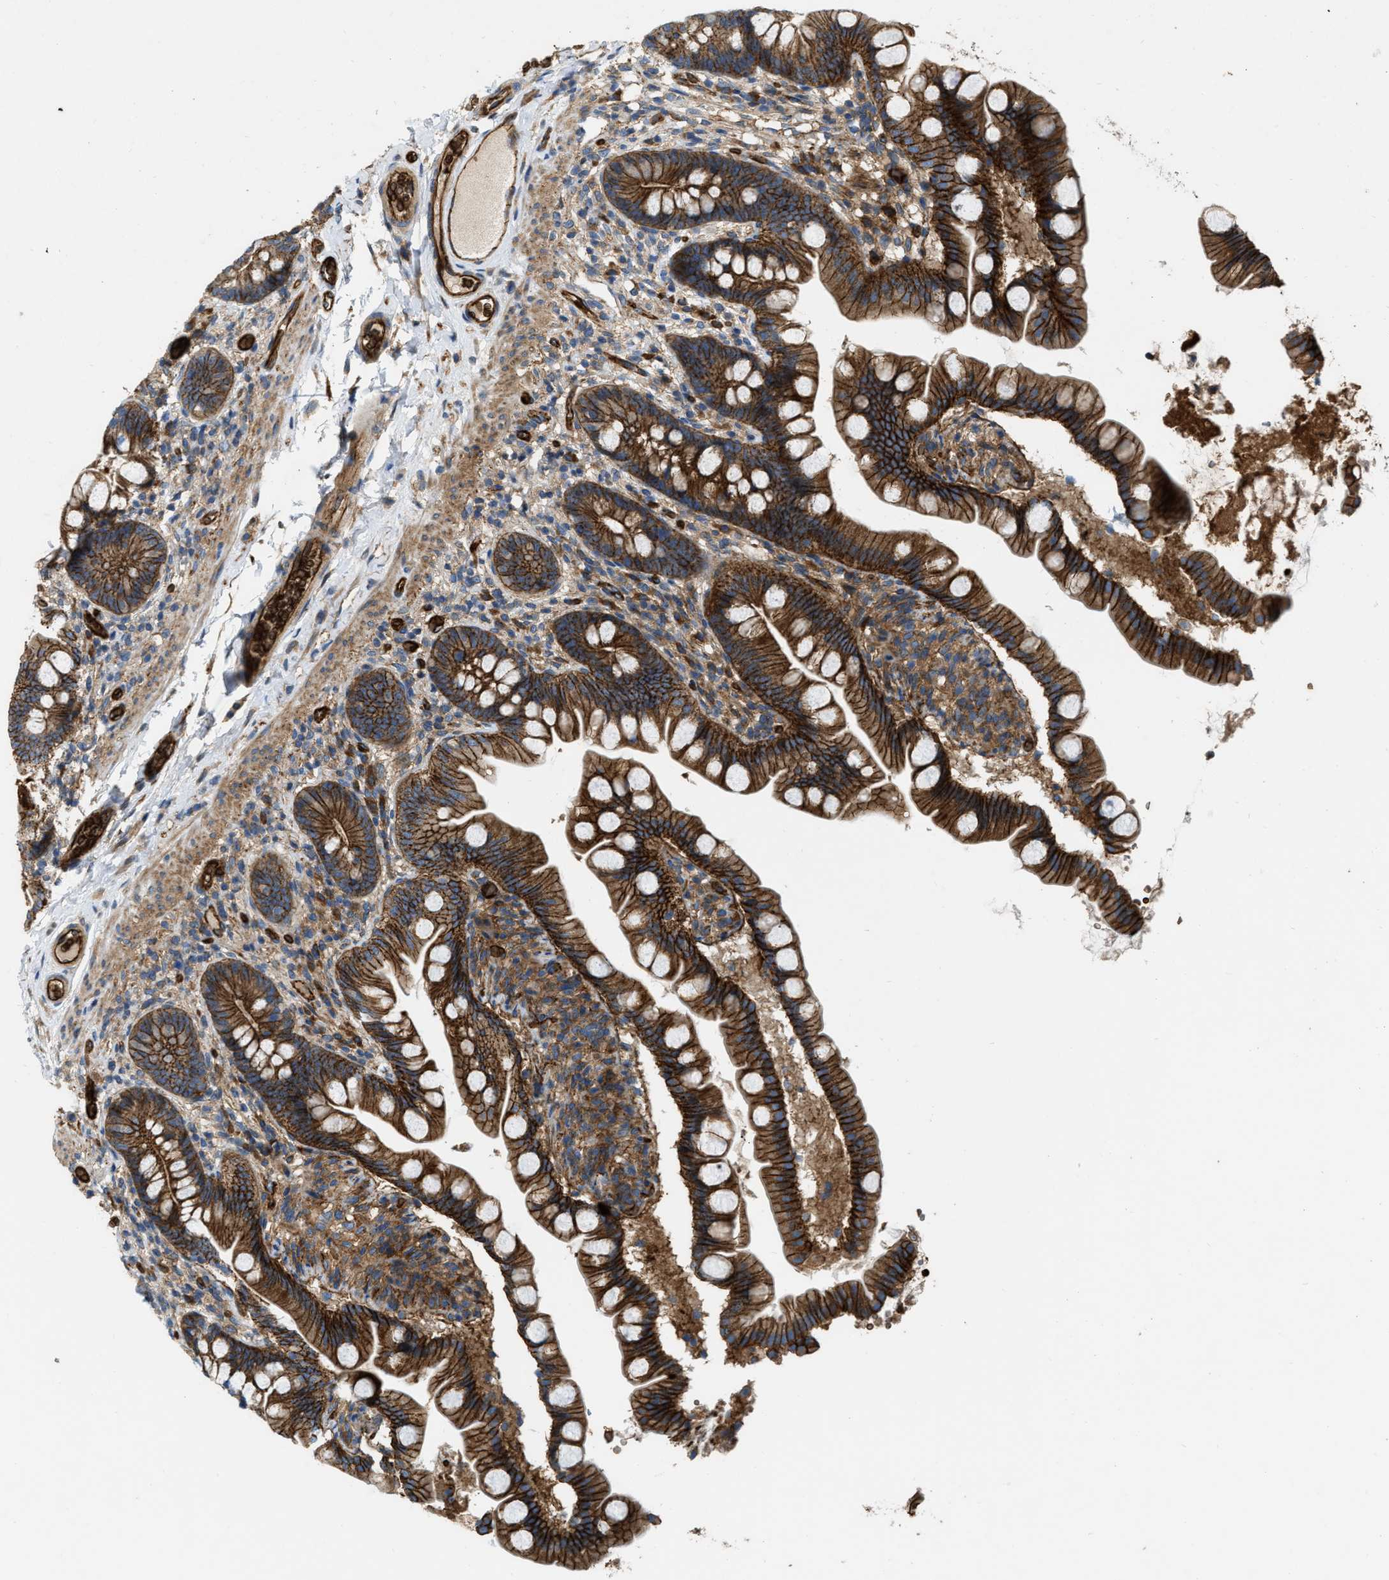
{"staining": {"intensity": "strong", "quantity": ">75%", "location": "cytoplasmic/membranous"}, "tissue": "small intestine", "cell_type": "Glandular cells", "image_type": "normal", "snomed": [{"axis": "morphology", "description": "Normal tissue, NOS"}, {"axis": "topography", "description": "Small intestine"}], "caption": "Immunohistochemistry of normal human small intestine reveals high levels of strong cytoplasmic/membranous expression in approximately >75% of glandular cells.", "gene": "ERC1", "patient": {"sex": "female", "age": 56}}